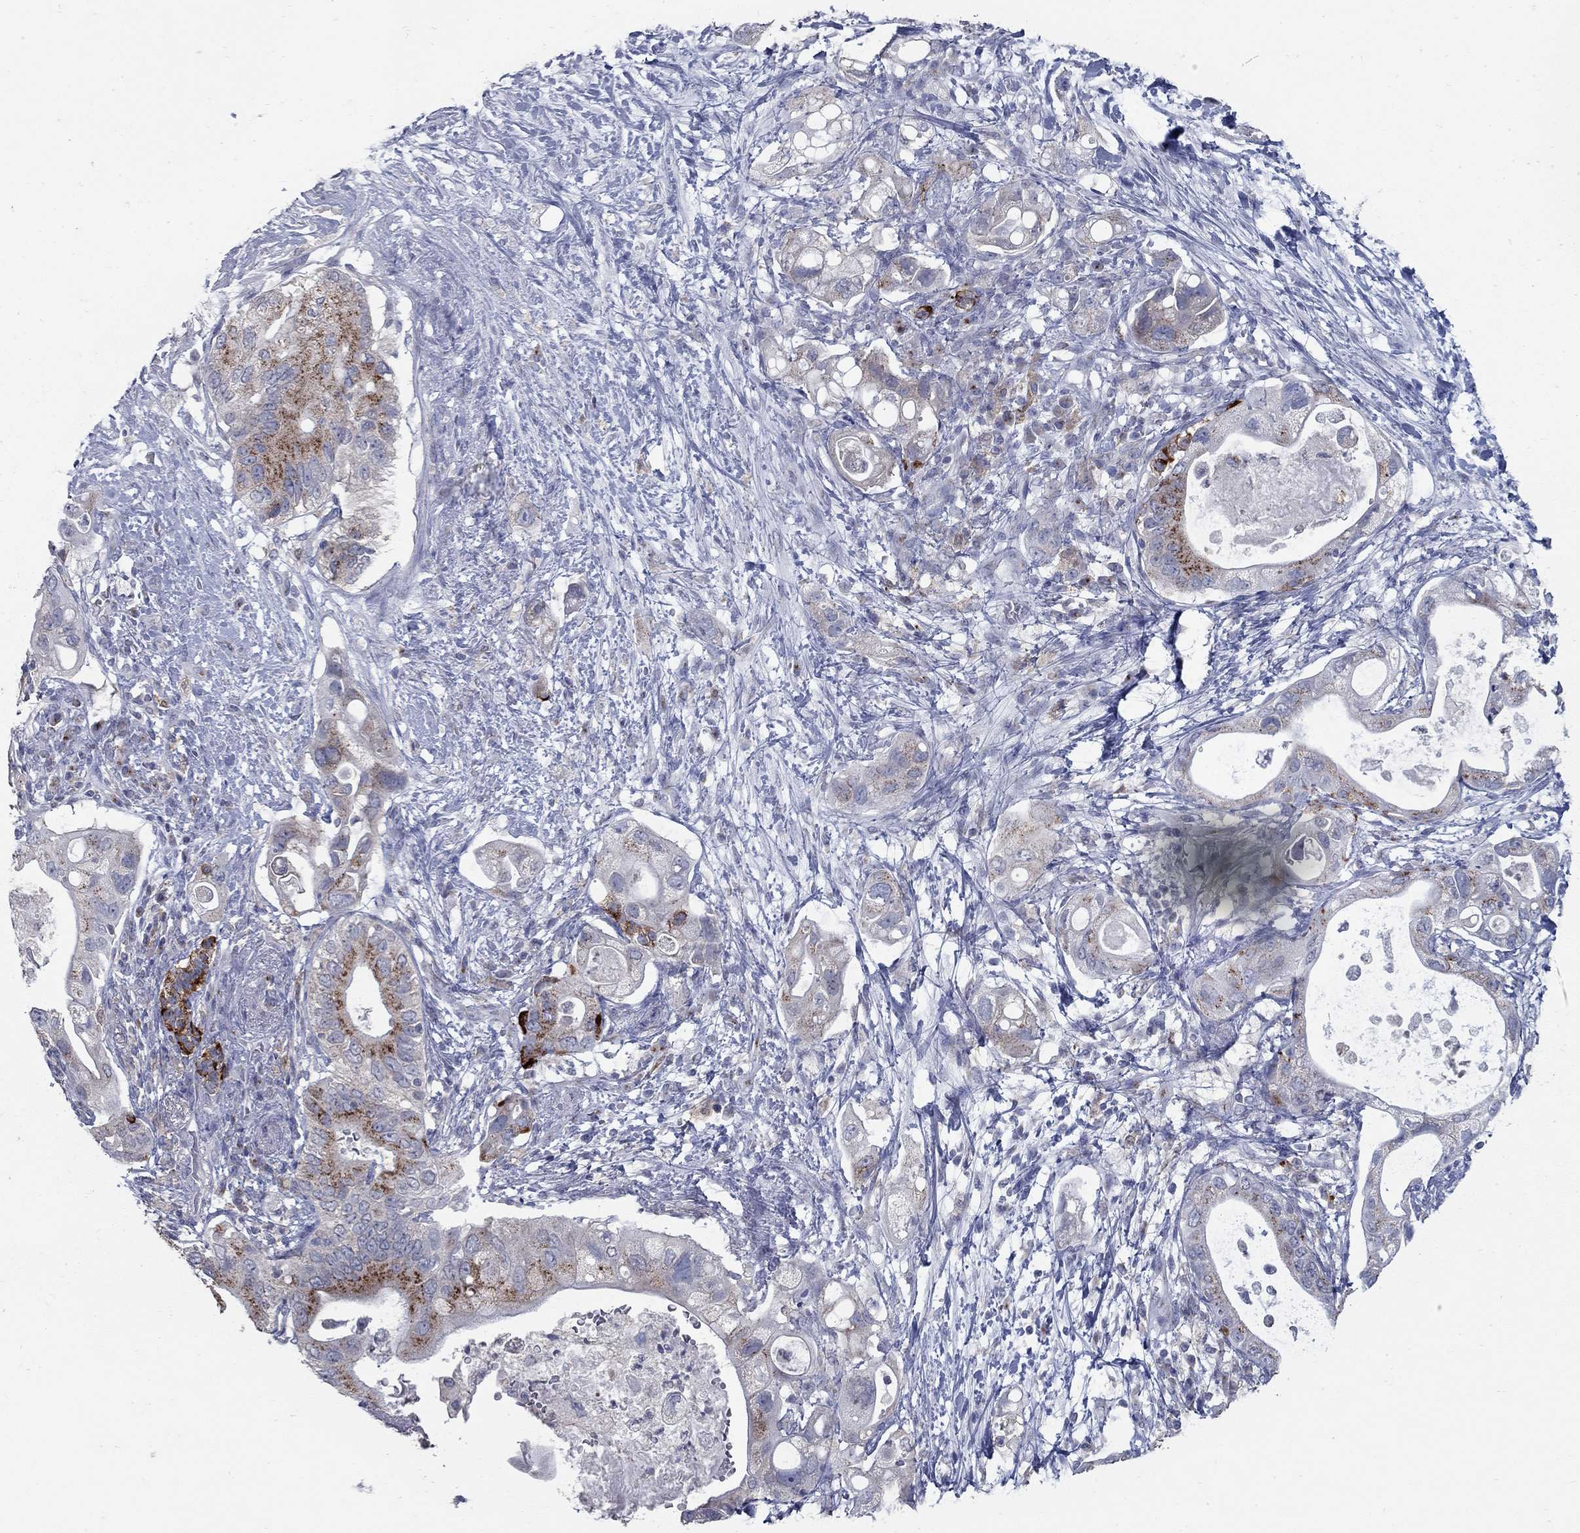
{"staining": {"intensity": "strong", "quantity": "<25%", "location": "cytoplasmic/membranous"}, "tissue": "pancreatic cancer", "cell_type": "Tumor cells", "image_type": "cancer", "snomed": [{"axis": "morphology", "description": "Adenocarcinoma, NOS"}, {"axis": "topography", "description": "Pancreas"}], "caption": "DAB immunohistochemical staining of human adenocarcinoma (pancreatic) demonstrates strong cytoplasmic/membranous protein staining in approximately <25% of tumor cells.", "gene": "KIAA0319L", "patient": {"sex": "female", "age": 72}}